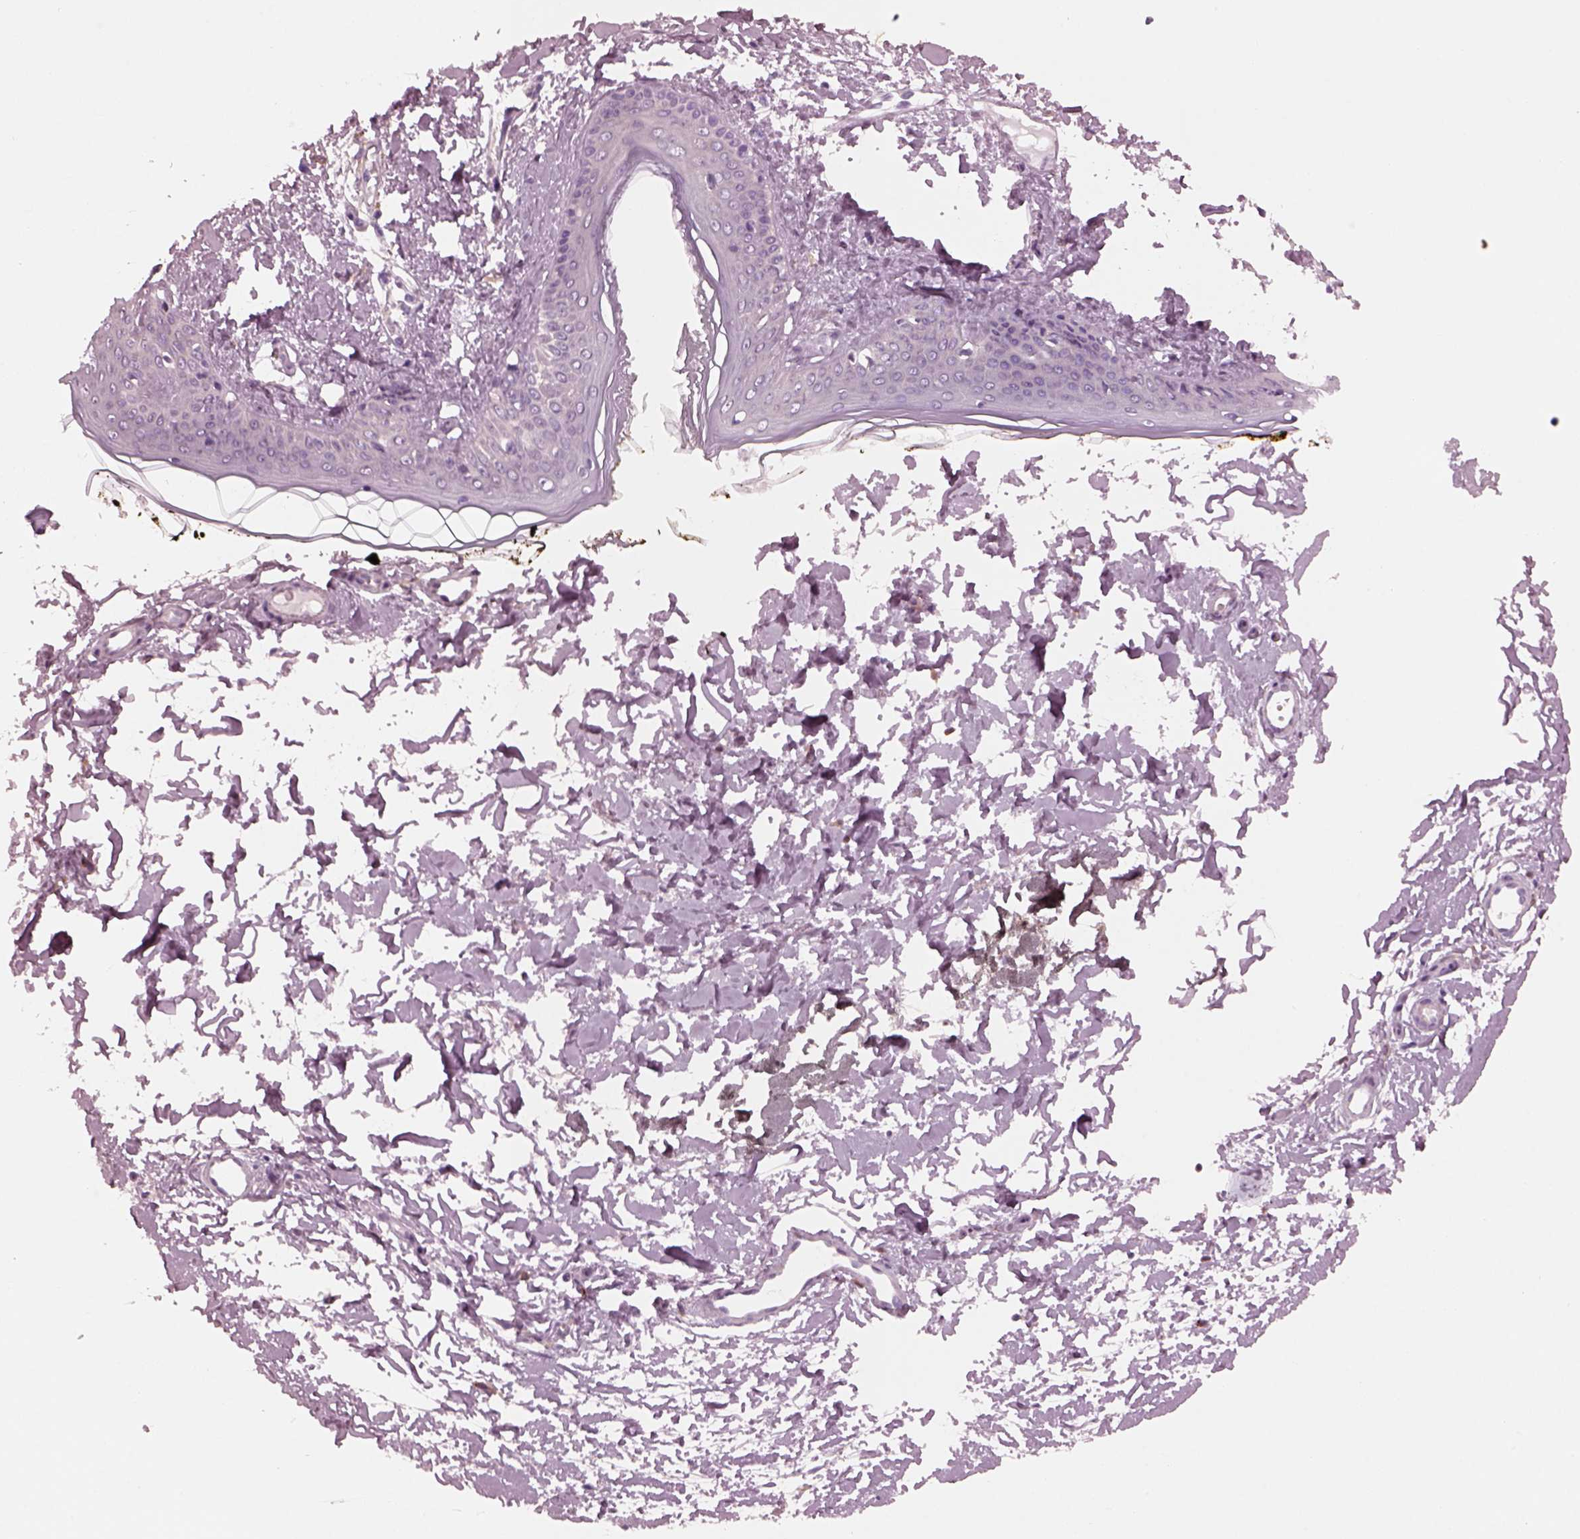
{"staining": {"intensity": "negative", "quantity": "none", "location": "none"}, "tissue": "skin", "cell_type": "Fibroblasts", "image_type": "normal", "snomed": [{"axis": "morphology", "description": "Normal tissue, NOS"}, {"axis": "topography", "description": "Skin"}], "caption": "A high-resolution photomicrograph shows IHC staining of benign skin, which demonstrates no significant expression in fibroblasts.", "gene": "SHTN1", "patient": {"sex": "female", "age": 34}}